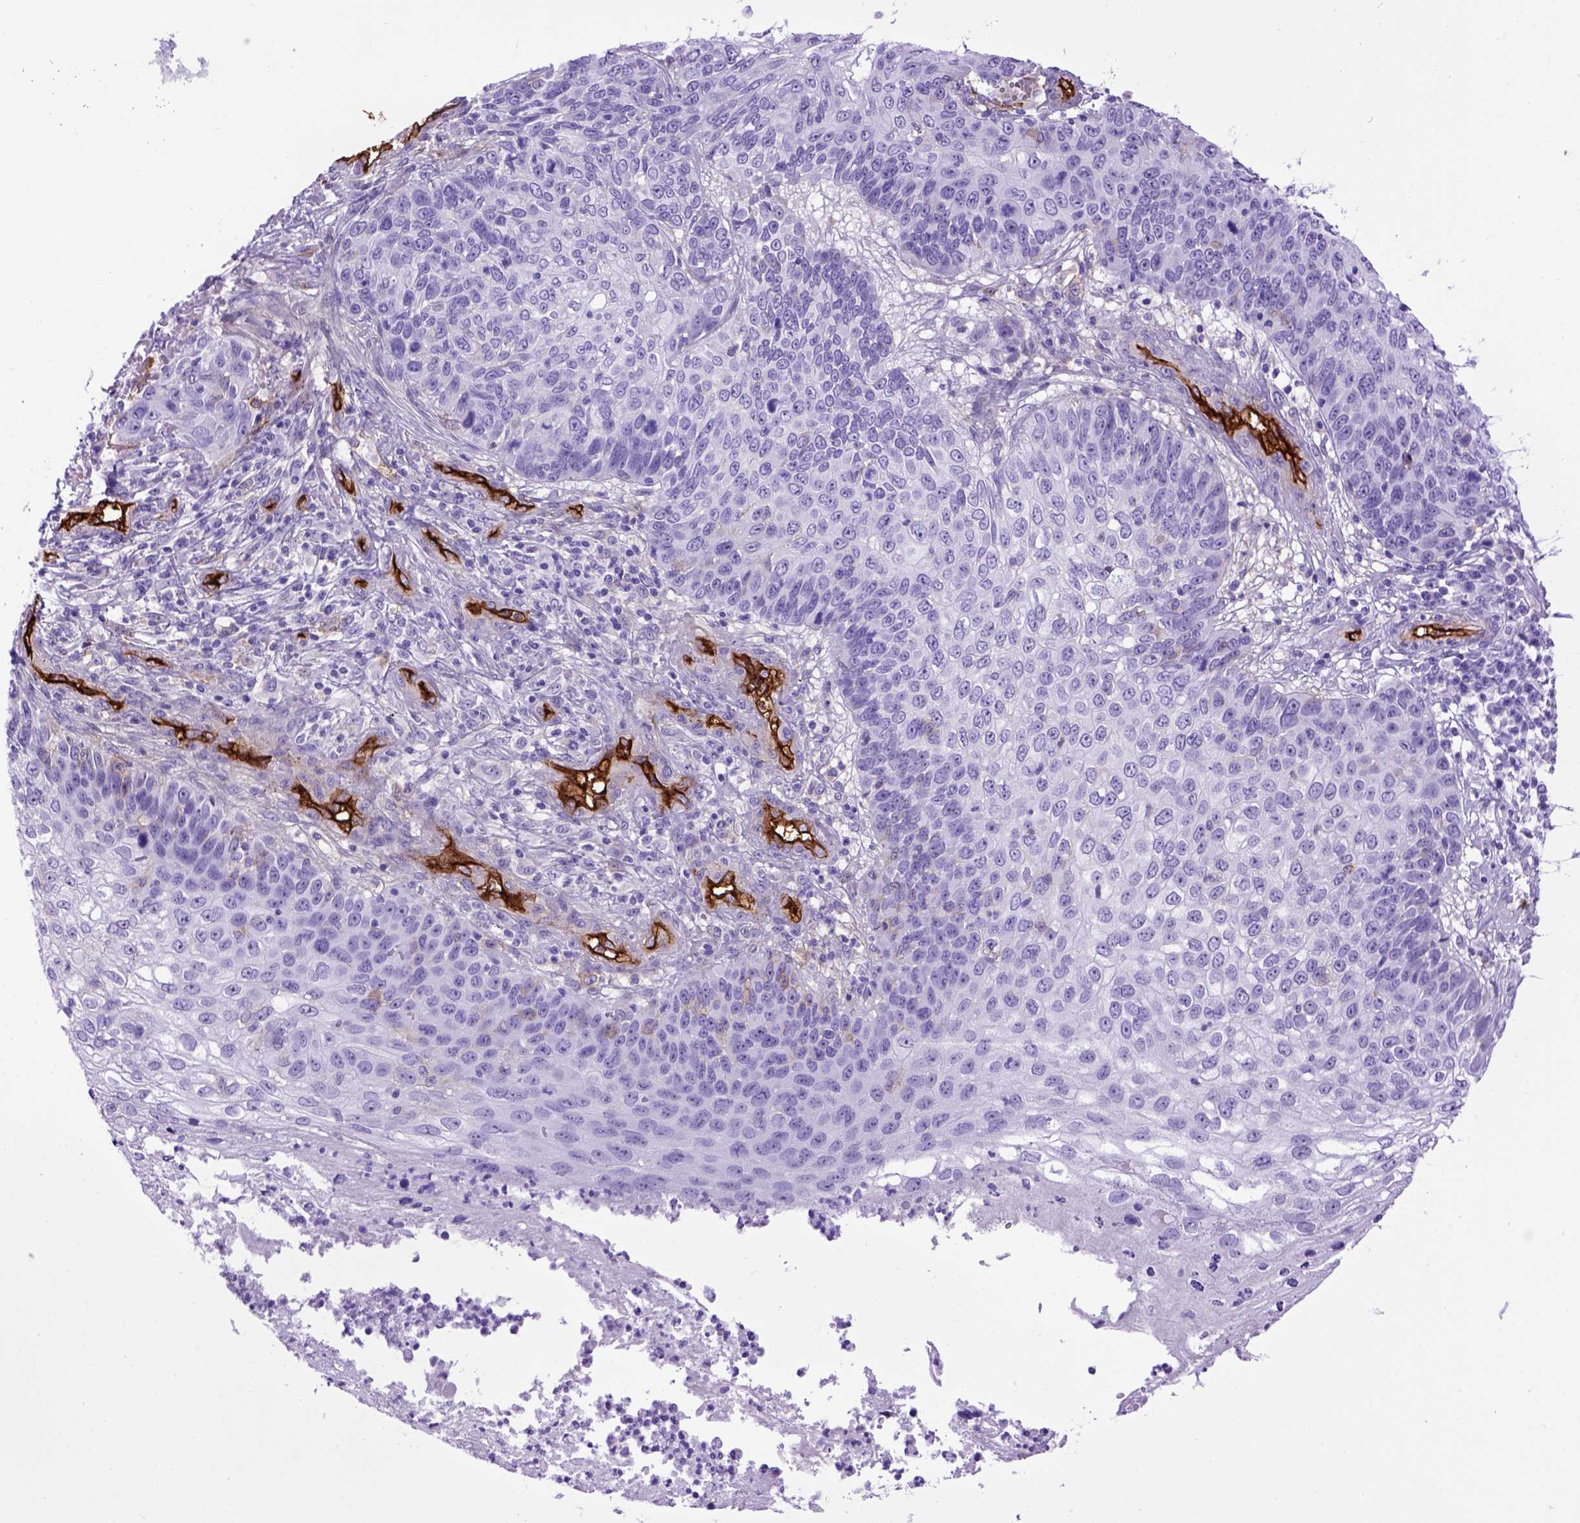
{"staining": {"intensity": "negative", "quantity": "none", "location": "none"}, "tissue": "skin cancer", "cell_type": "Tumor cells", "image_type": "cancer", "snomed": [{"axis": "morphology", "description": "Squamous cell carcinoma, NOS"}, {"axis": "topography", "description": "Skin"}], "caption": "Tumor cells are negative for protein expression in human skin cancer (squamous cell carcinoma).", "gene": "ENG", "patient": {"sex": "male", "age": 92}}